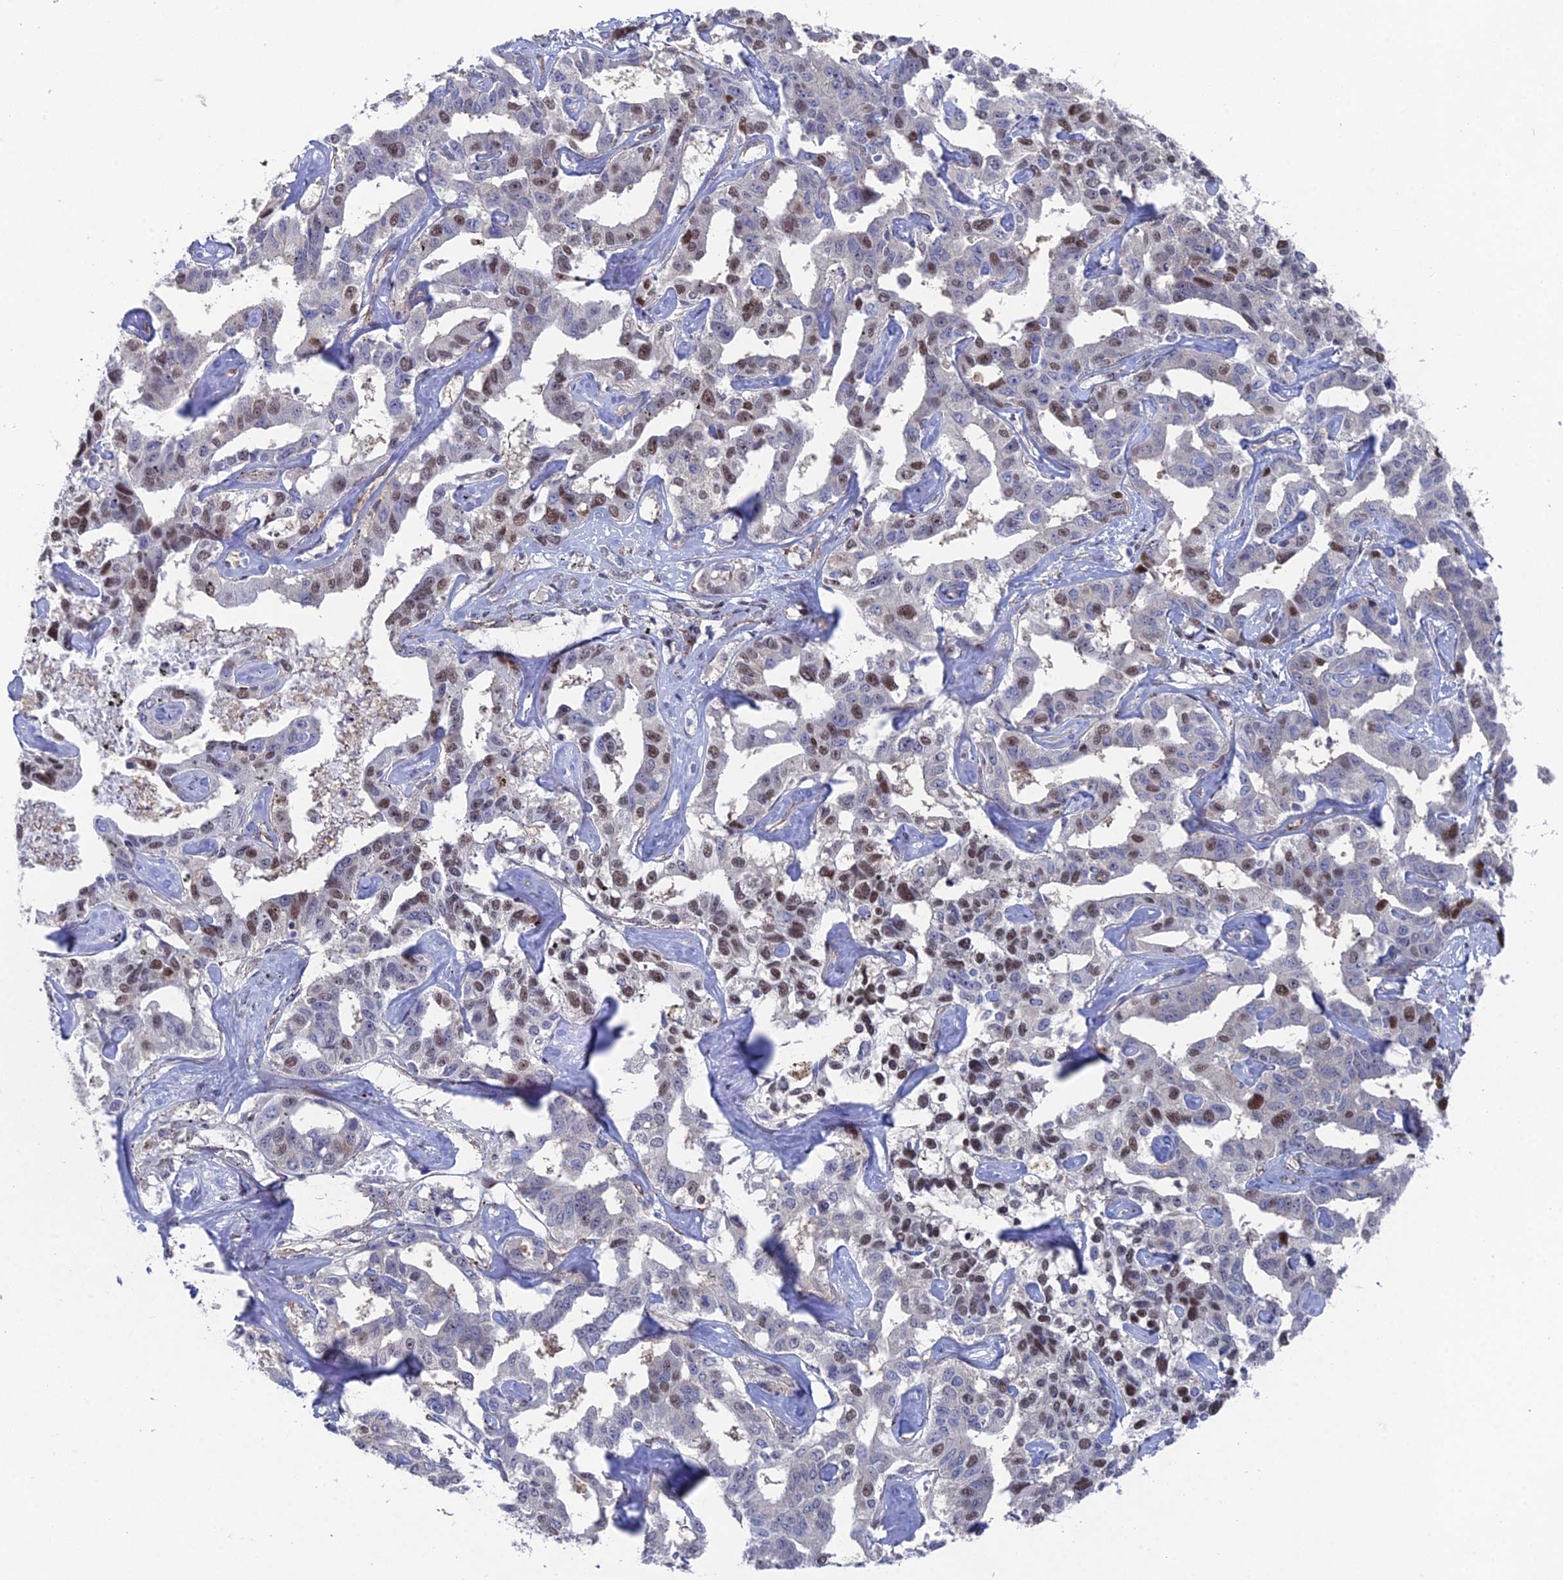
{"staining": {"intensity": "moderate", "quantity": "25%-75%", "location": "nuclear"}, "tissue": "liver cancer", "cell_type": "Tumor cells", "image_type": "cancer", "snomed": [{"axis": "morphology", "description": "Cholangiocarcinoma"}, {"axis": "topography", "description": "Liver"}], "caption": "A high-resolution photomicrograph shows IHC staining of cholangiocarcinoma (liver), which demonstrates moderate nuclear expression in about 25%-75% of tumor cells.", "gene": "UNC5D", "patient": {"sex": "male", "age": 59}}